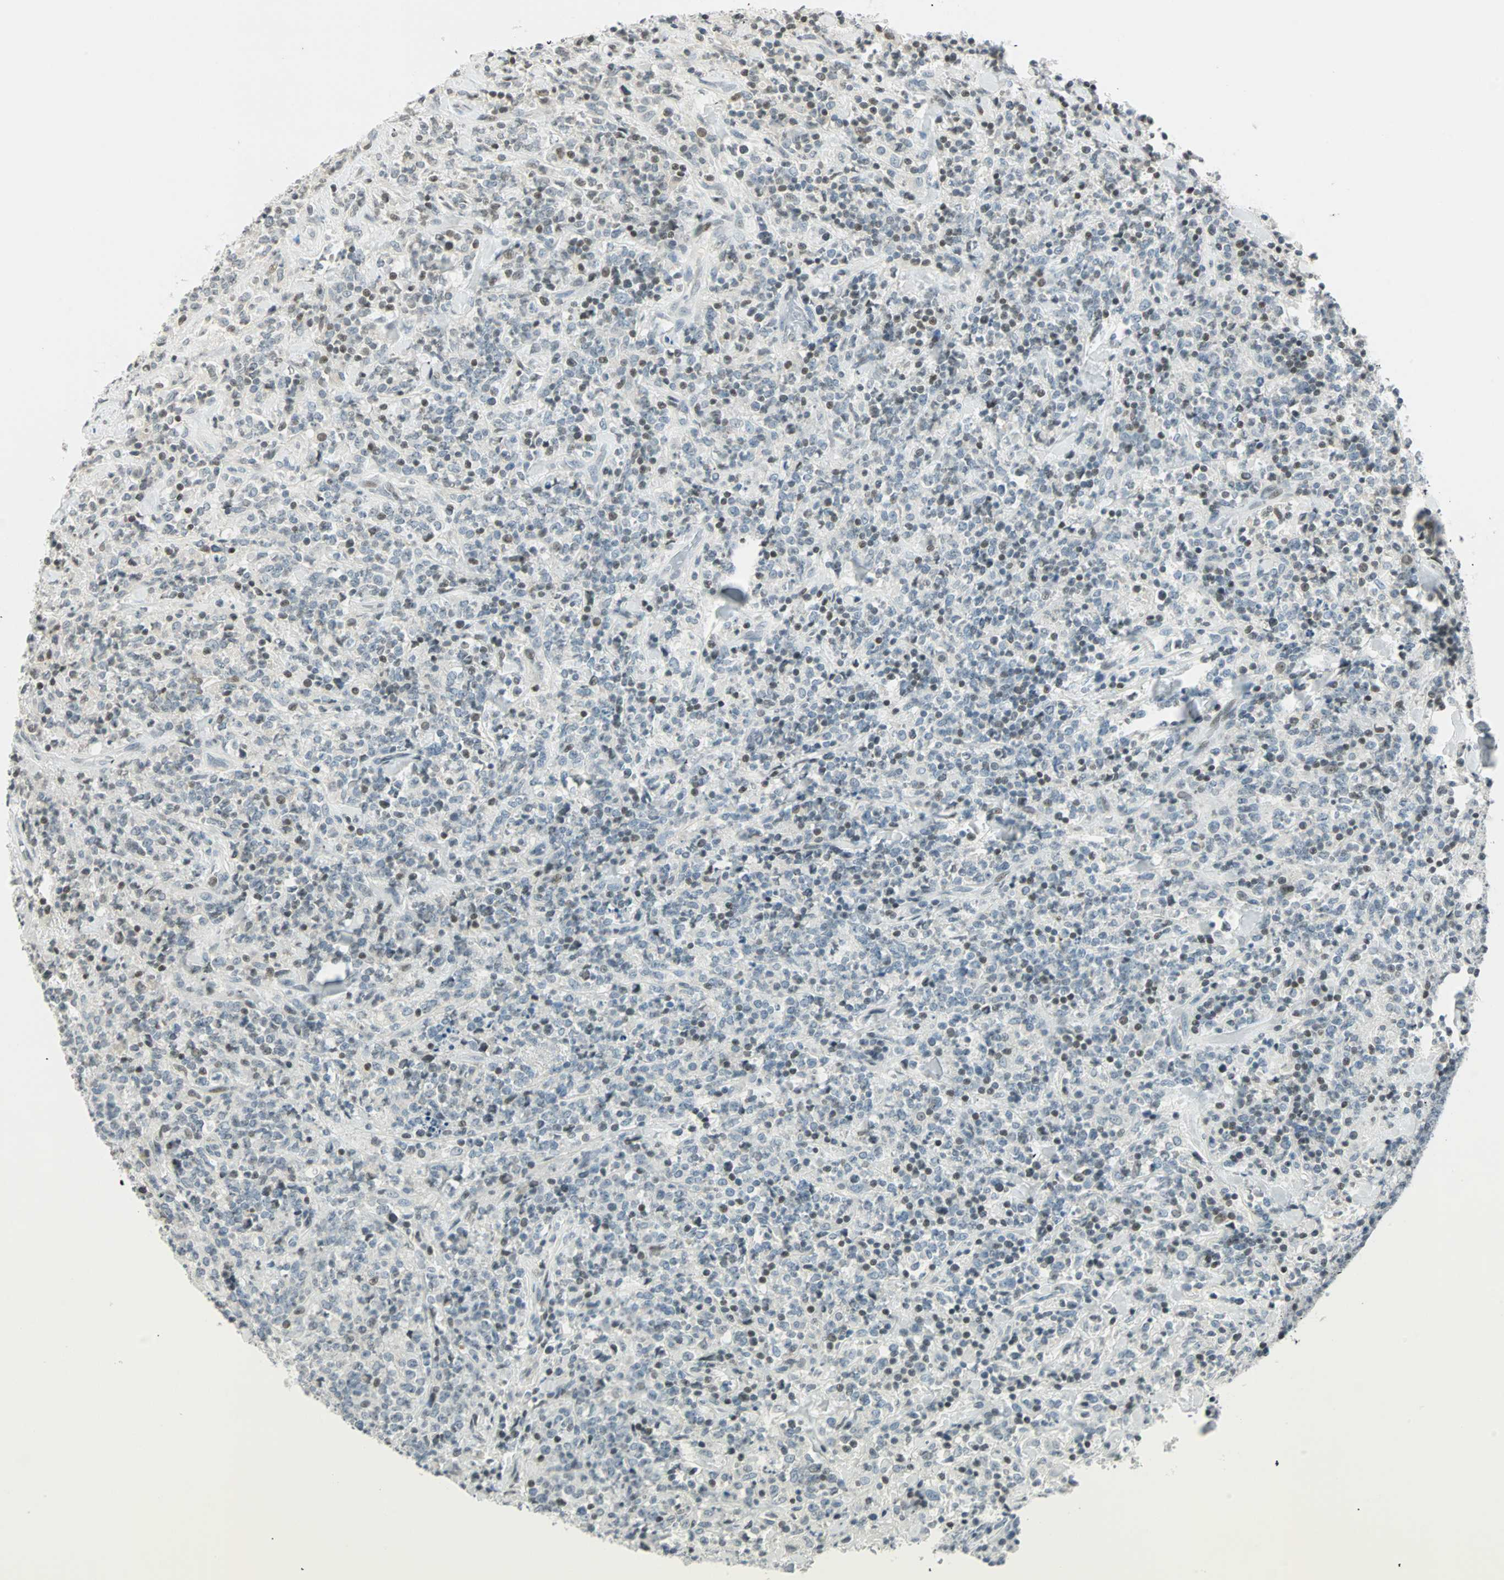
{"staining": {"intensity": "weak", "quantity": "<25%", "location": "nuclear"}, "tissue": "lymphoma", "cell_type": "Tumor cells", "image_type": "cancer", "snomed": [{"axis": "morphology", "description": "Malignant lymphoma, non-Hodgkin's type, High grade"}, {"axis": "topography", "description": "Soft tissue"}], "caption": "This is an IHC histopathology image of human malignant lymphoma, non-Hodgkin's type (high-grade). There is no positivity in tumor cells.", "gene": "SMAD3", "patient": {"sex": "male", "age": 18}}